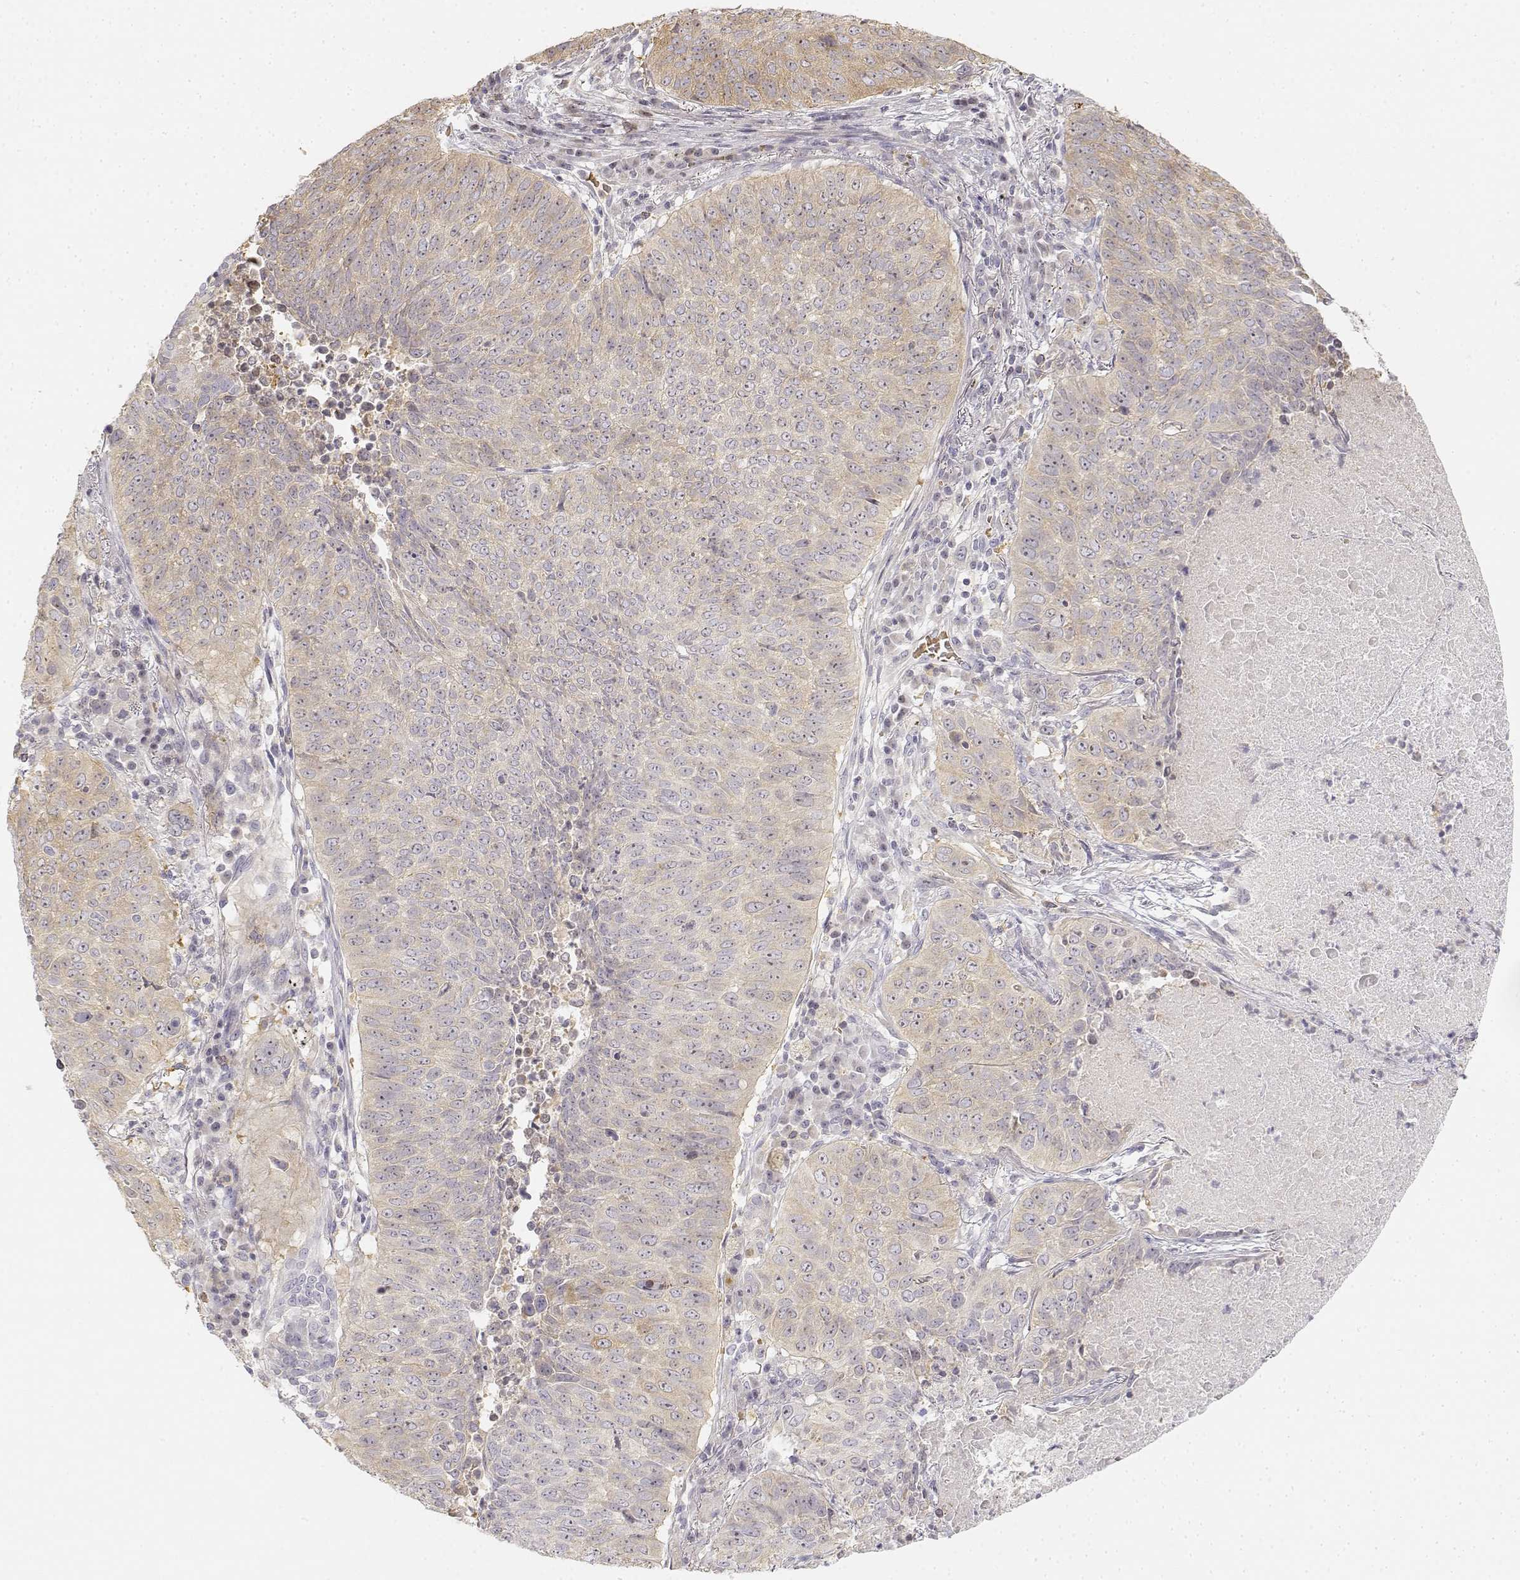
{"staining": {"intensity": "weak", "quantity": "25%-75%", "location": "cytoplasmic/membranous"}, "tissue": "lung cancer", "cell_type": "Tumor cells", "image_type": "cancer", "snomed": [{"axis": "morphology", "description": "Normal tissue, NOS"}, {"axis": "morphology", "description": "Squamous cell carcinoma, NOS"}, {"axis": "topography", "description": "Bronchus"}, {"axis": "topography", "description": "Lung"}], "caption": "Protein expression analysis of lung cancer (squamous cell carcinoma) displays weak cytoplasmic/membranous positivity in approximately 25%-75% of tumor cells. The staining was performed using DAB (3,3'-diaminobenzidine), with brown indicating positive protein expression. Nuclei are stained blue with hematoxylin.", "gene": "GLIPR1L2", "patient": {"sex": "male", "age": 64}}